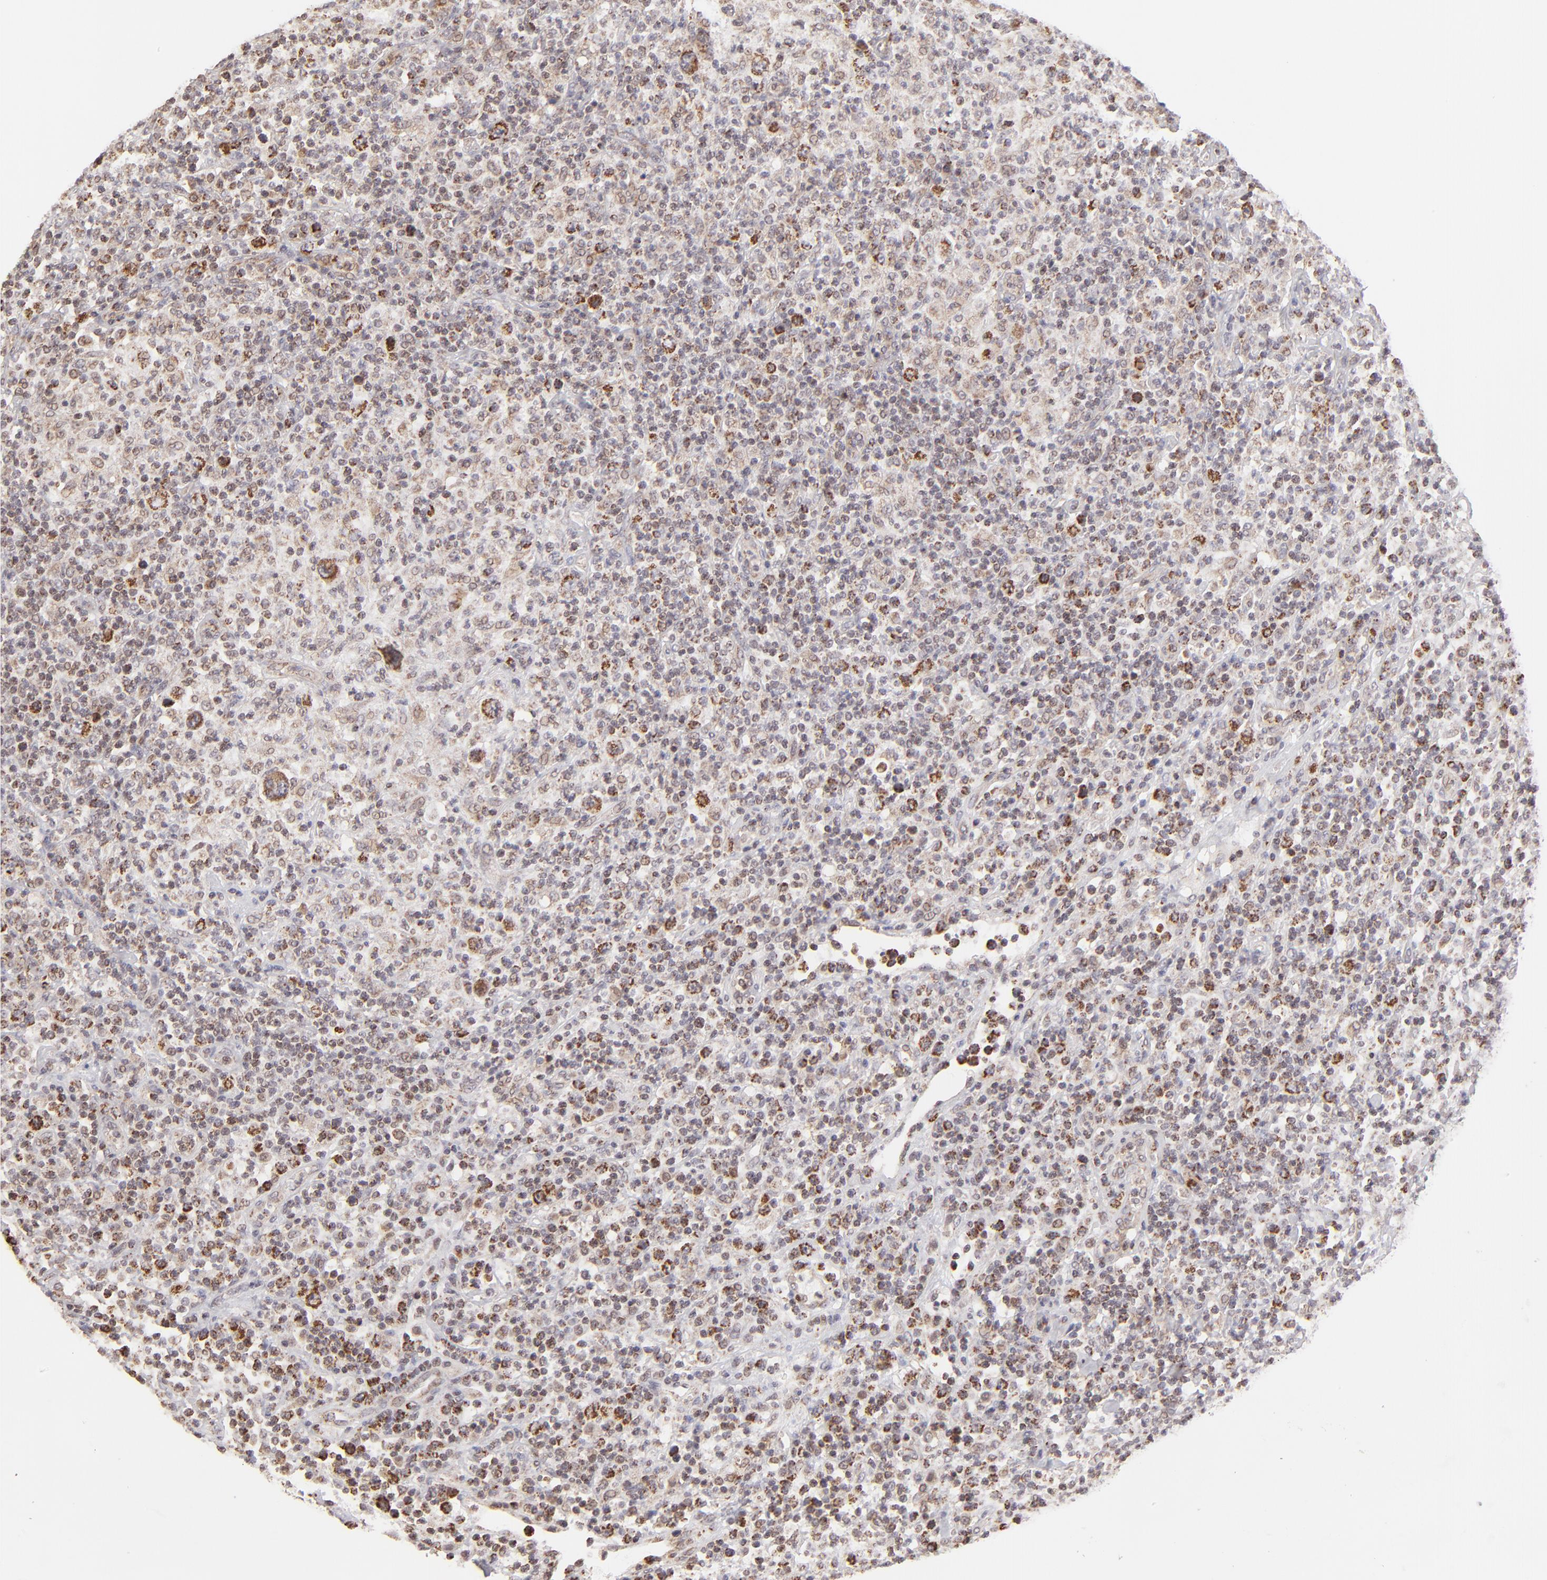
{"staining": {"intensity": "moderate", "quantity": "<25%", "location": "cytoplasmic/membranous"}, "tissue": "lymphoma", "cell_type": "Tumor cells", "image_type": "cancer", "snomed": [{"axis": "morphology", "description": "Hodgkin's disease, NOS"}, {"axis": "topography", "description": "Lymph node"}], "caption": "Human lymphoma stained with a protein marker shows moderate staining in tumor cells.", "gene": "SLC15A1", "patient": {"sex": "male", "age": 65}}